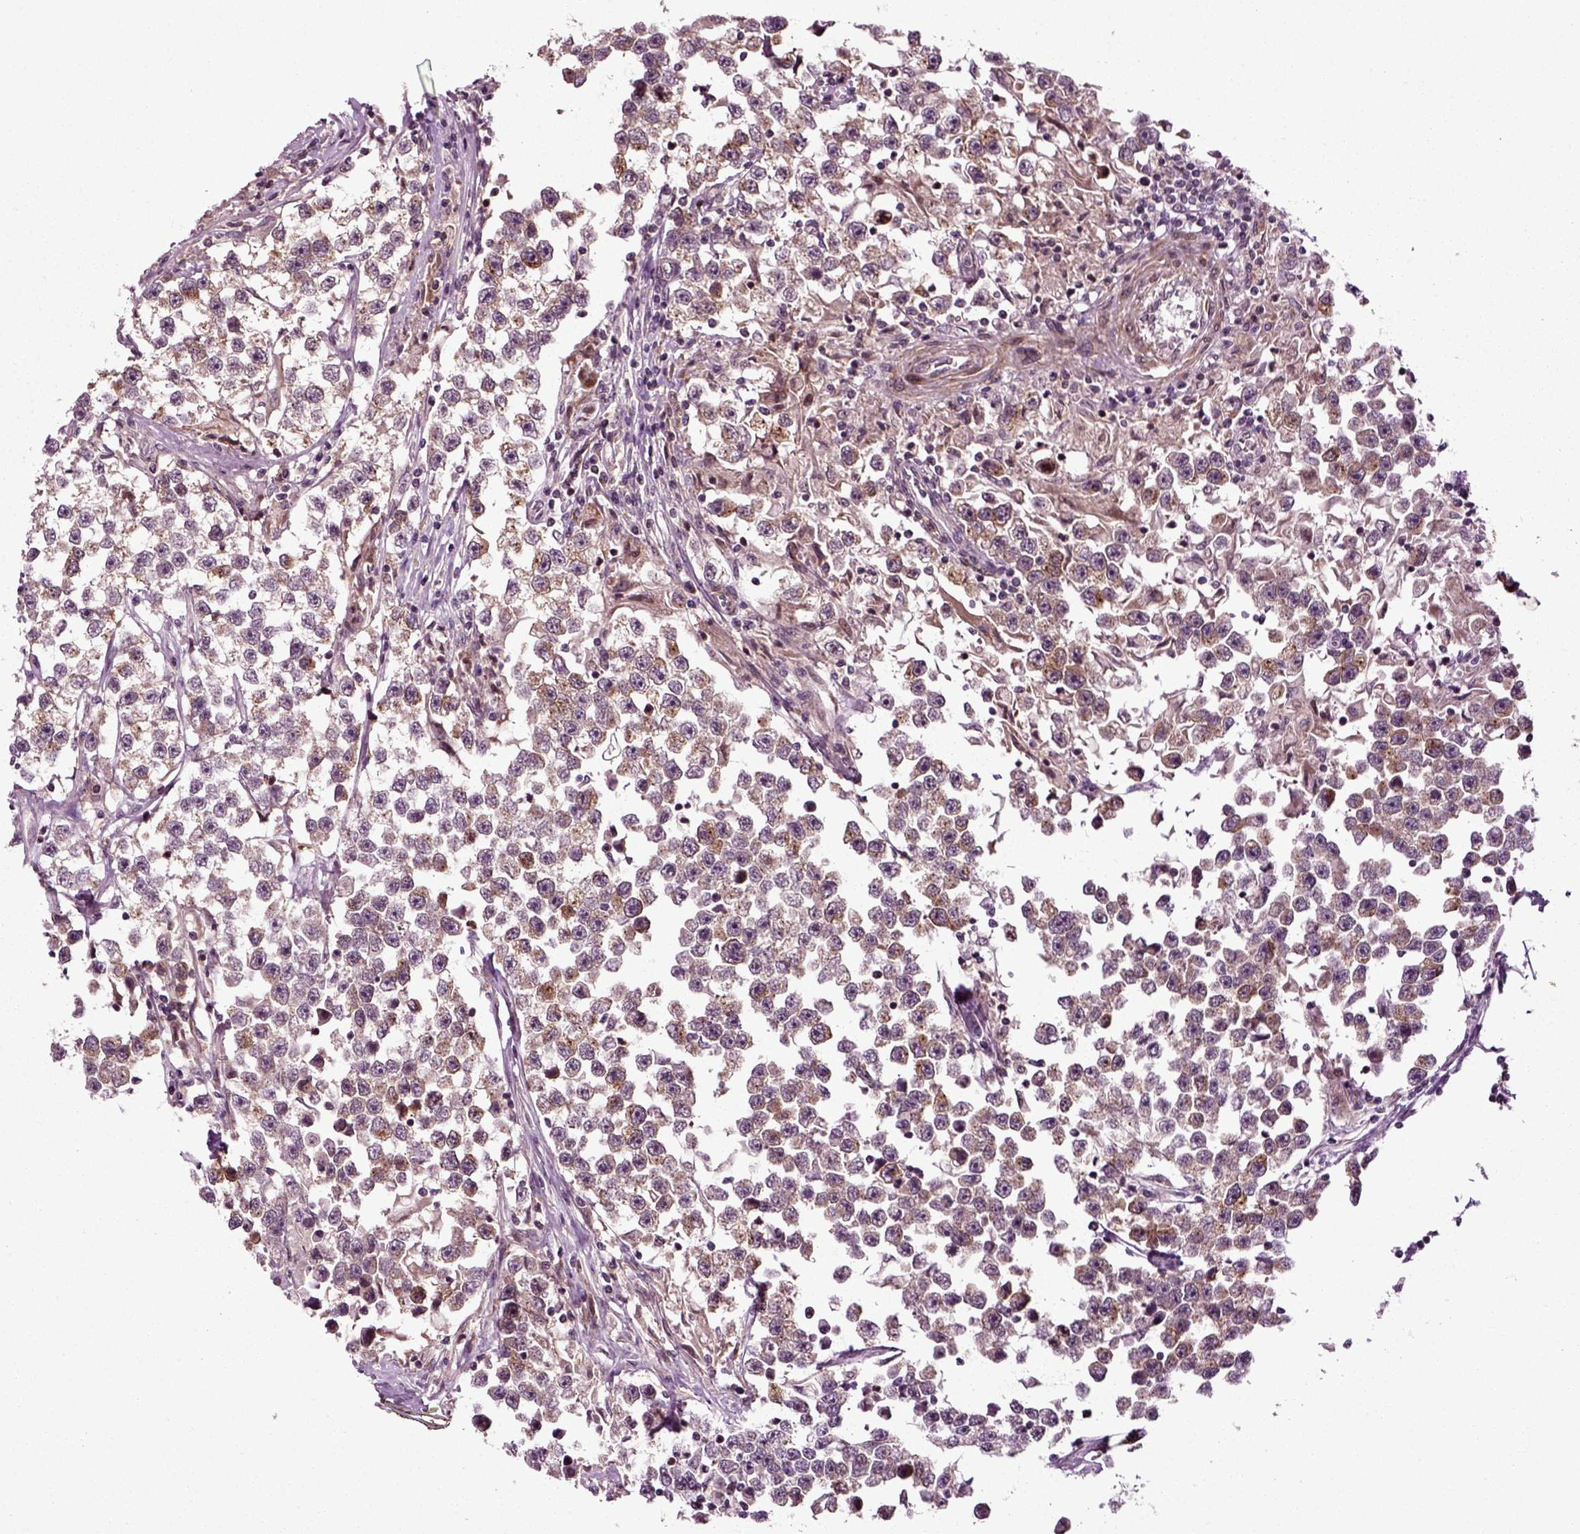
{"staining": {"intensity": "moderate", "quantity": "25%-75%", "location": "cytoplasmic/membranous"}, "tissue": "testis cancer", "cell_type": "Tumor cells", "image_type": "cancer", "snomed": [{"axis": "morphology", "description": "Seminoma, NOS"}, {"axis": "topography", "description": "Testis"}], "caption": "A histopathology image of human testis cancer stained for a protein shows moderate cytoplasmic/membranous brown staining in tumor cells.", "gene": "KNSTRN", "patient": {"sex": "male", "age": 46}}